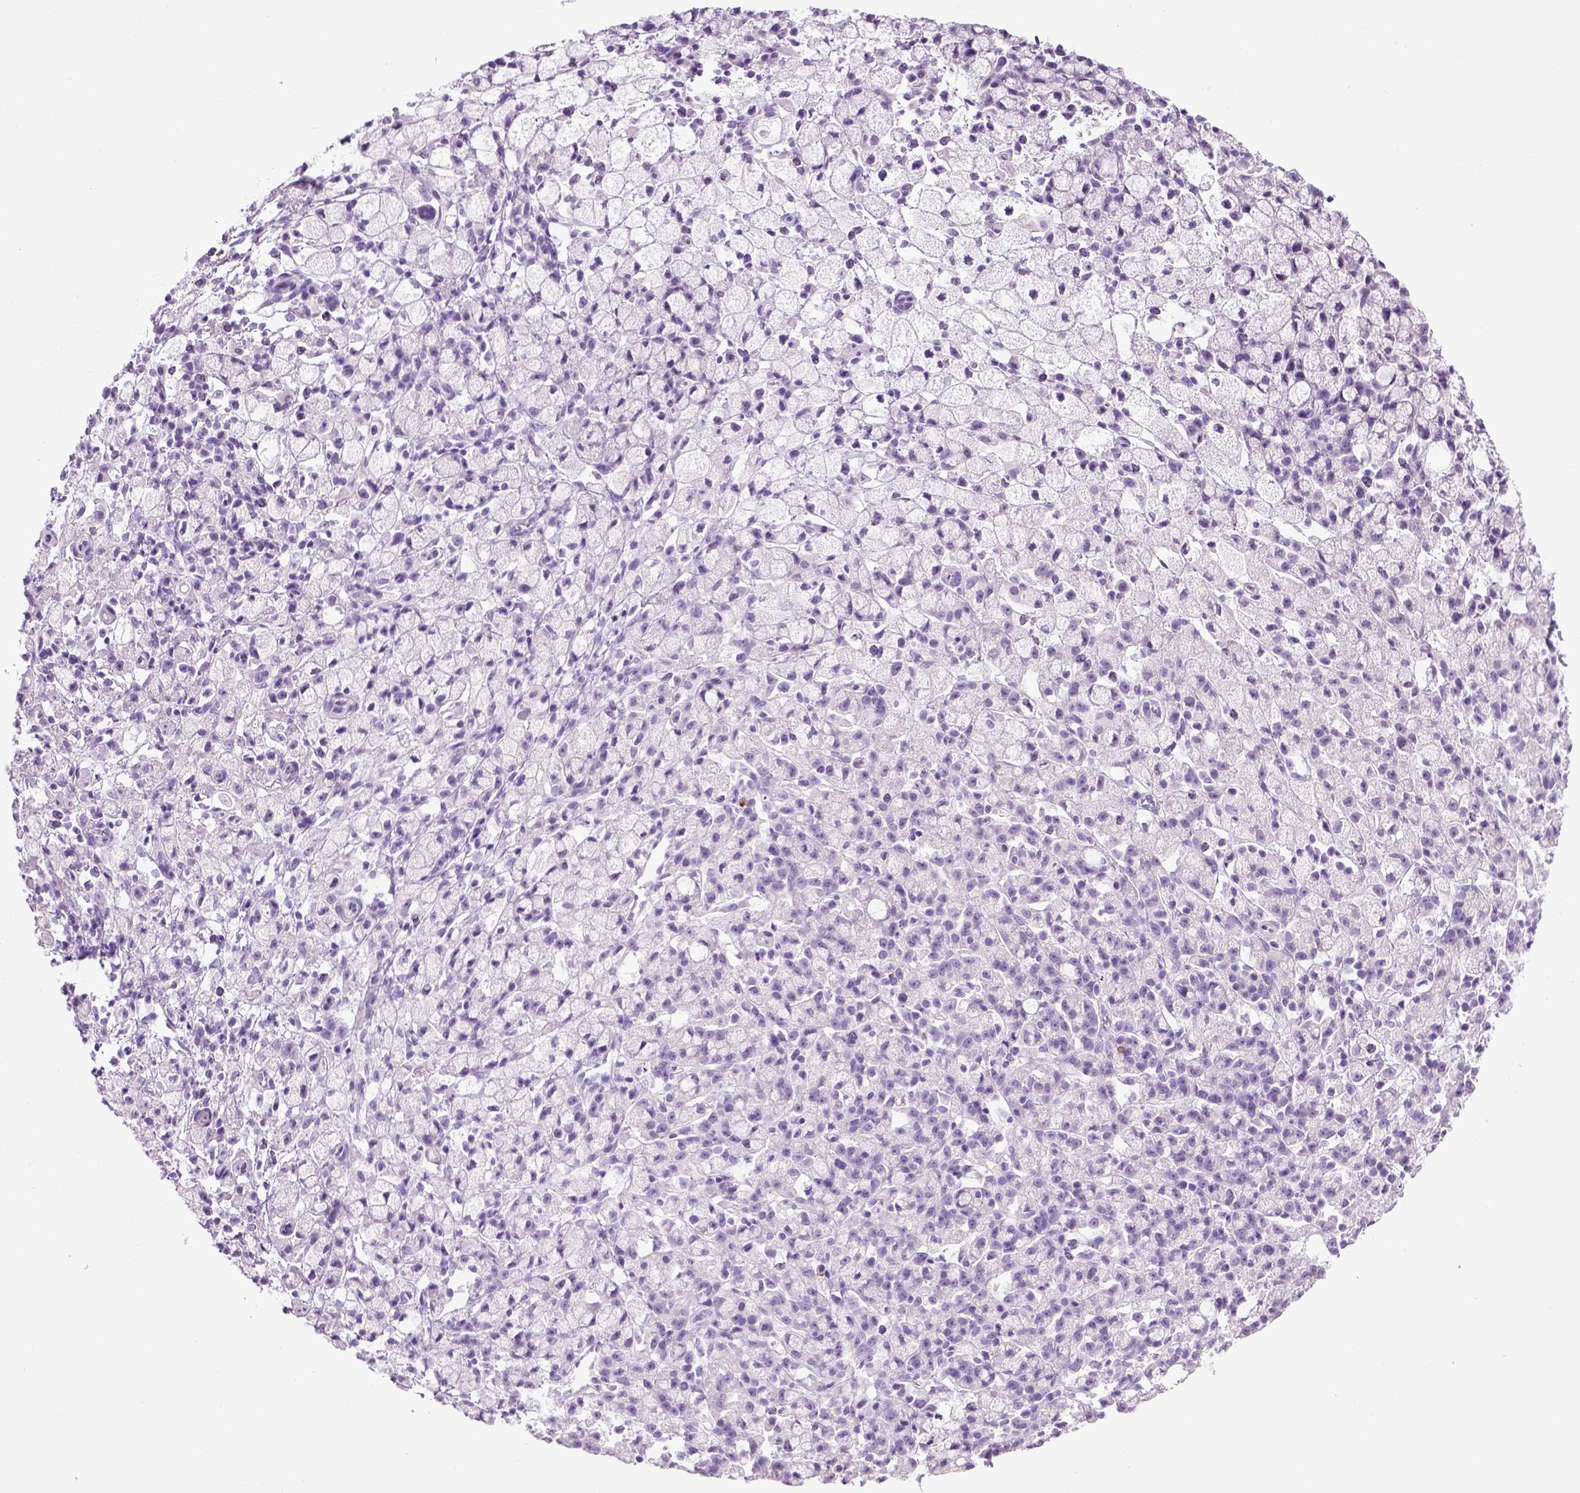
{"staining": {"intensity": "negative", "quantity": "none", "location": "none"}, "tissue": "stomach cancer", "cell_type": "Tumor cells", "image_type": "cancer", "snomed": [{"axis": "morphology", "description": "Adenocarcinoma, NOS"}, {"axis": "topography", "description": "Stomach"}], "caption": "Immunohistochemistry (IHC) photomicrograph of neoplastic tissue: adenocarcinoma (stomach) stained with DAB (3,3'-diaminobenzidine) exhibits no significant protein staining in tumor cells.", "gene": "CYP24A1", "patient": {"sex": "male", "age": 58}}